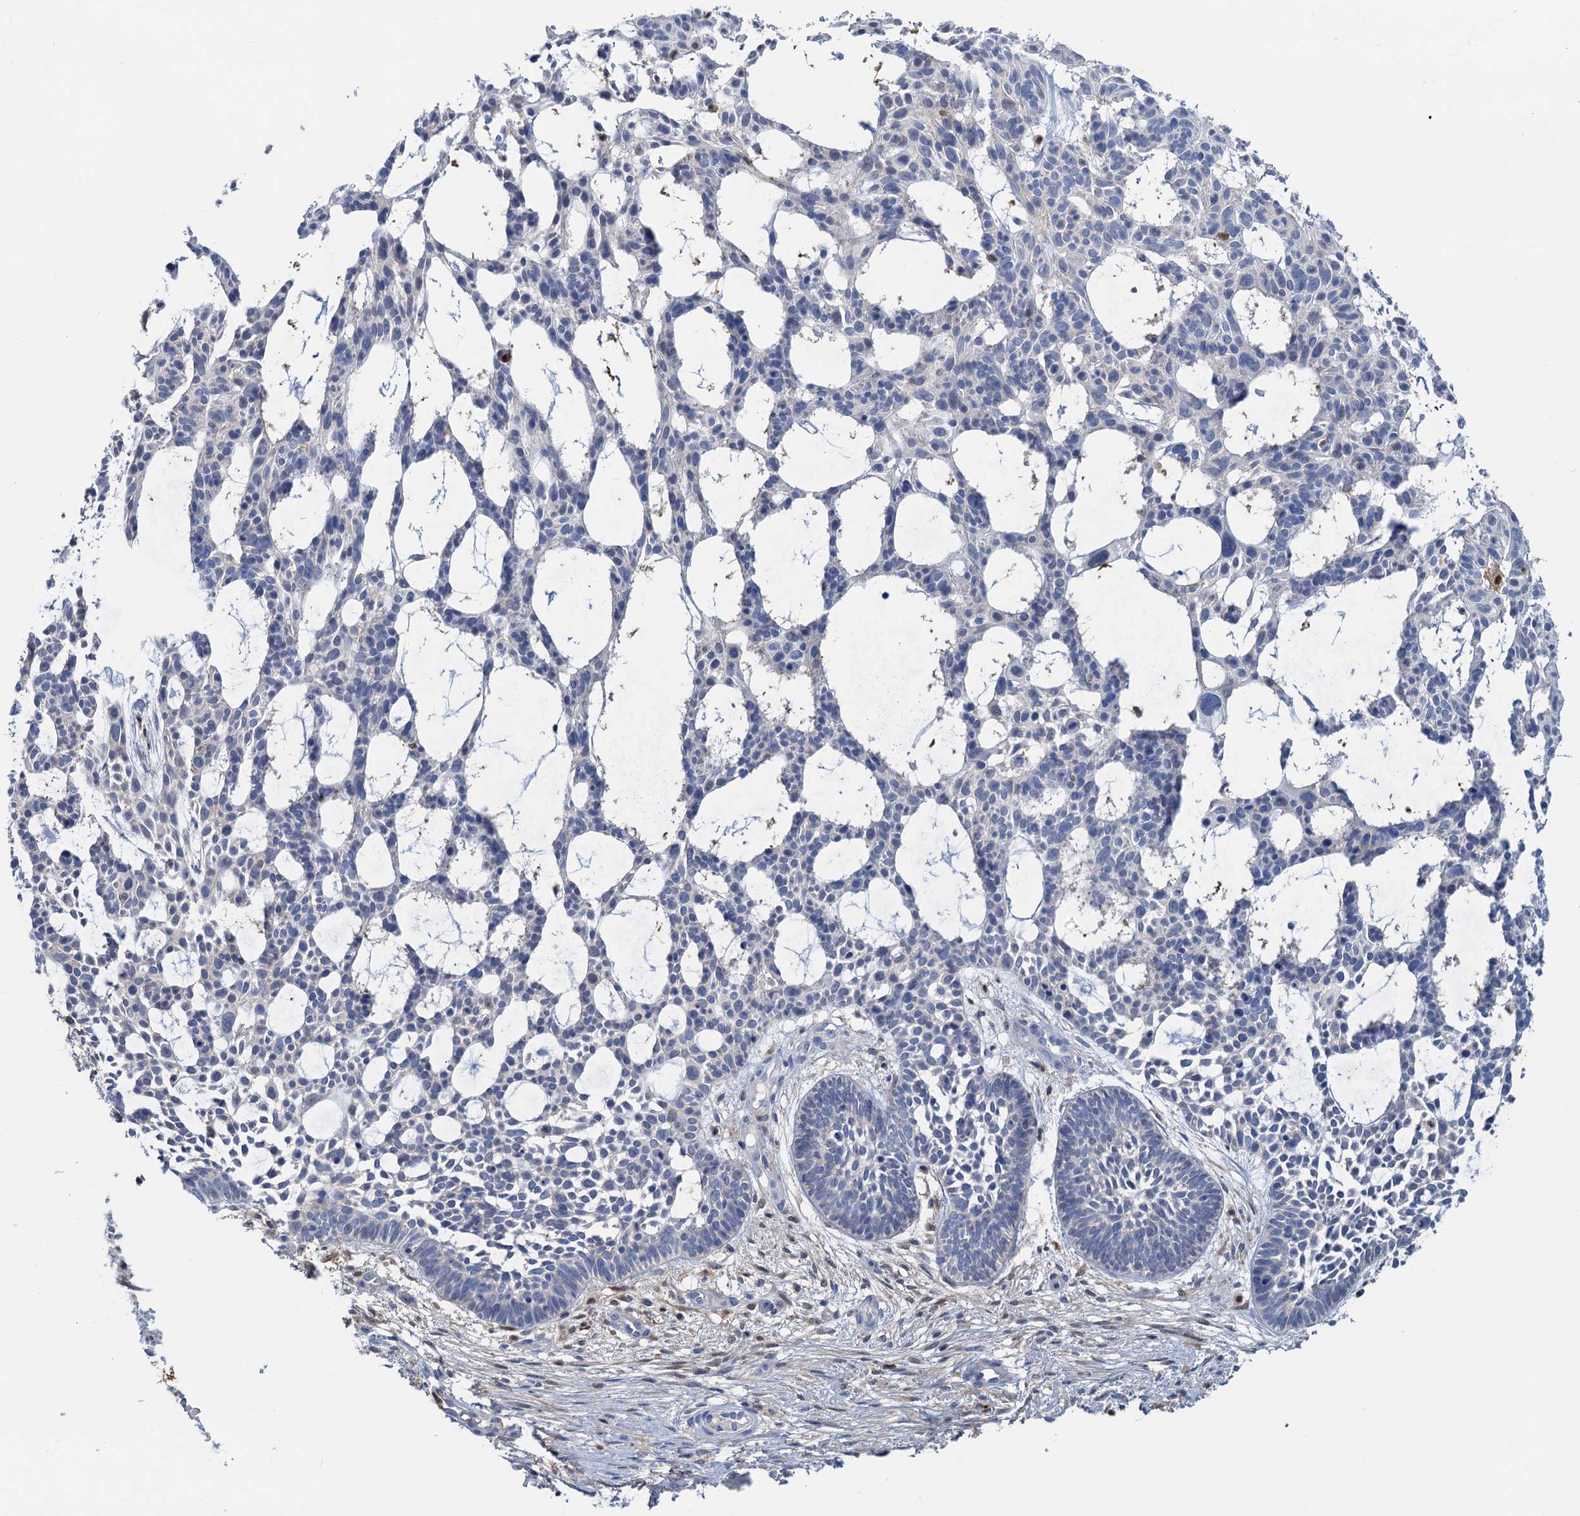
{"staining": {"intensity": "negative", "quantity": "none", "location": "none"}, "tissue": "skin cancer", "cell_type": "Tumor cells", "image_type": "cancer", "snomed": [{"axis": "morphology", "description": "Basal cell carcinoma"}, {"axis": "topography", "description": "Skin"}], "caption": "The histopathology image shows no staining of tumor cells in basal cell carcinoma (skin).", "gene": "FAH", "patient": {"sex": "male", "age": 89}}